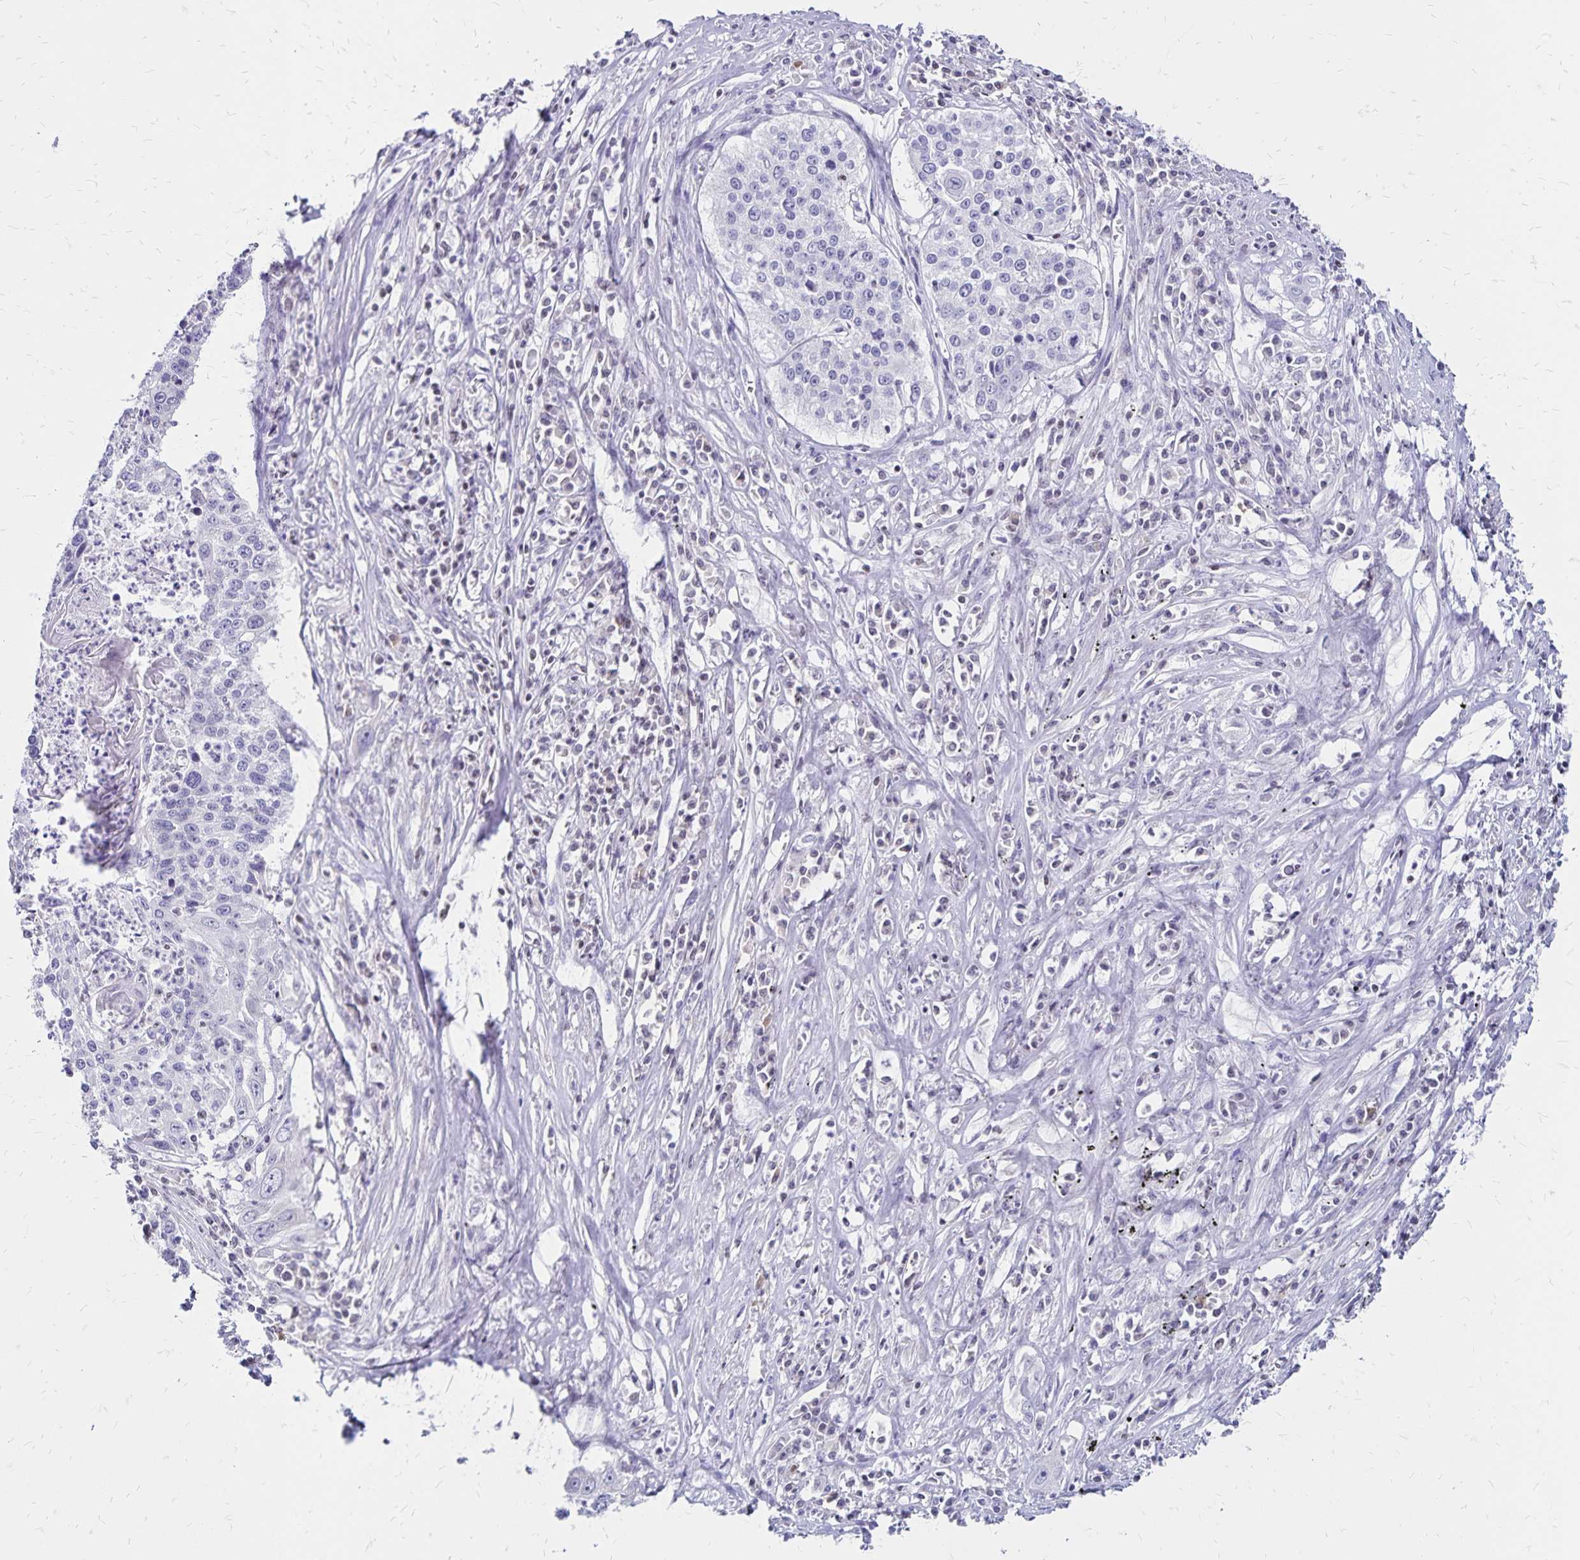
{"staining": {"intensity": "negative", "quantity": "none", "location": "none"}, "tissue": "lung cancer", "cell_type": "Tumor cells", "image_type": "cancer", "snomed": [{"axis": "morphology", "description": "Squamous cell carcinoma, NOS"}, {"axis": "morphology", "description": "Squamous cell carcinoma, metastatic, NOS"}, {"axis": "topography", "description": "Lung"}, {"axis": "topography", "description": "Pleura, NOS"}], "caption": "DAB immunohistochemical staining of lung cancer exhibits no significant expression in tumor cells. Nuclei are stained in blue.", "gene": "IKZF1", "patient": {"sex": "male", "age": 72}}